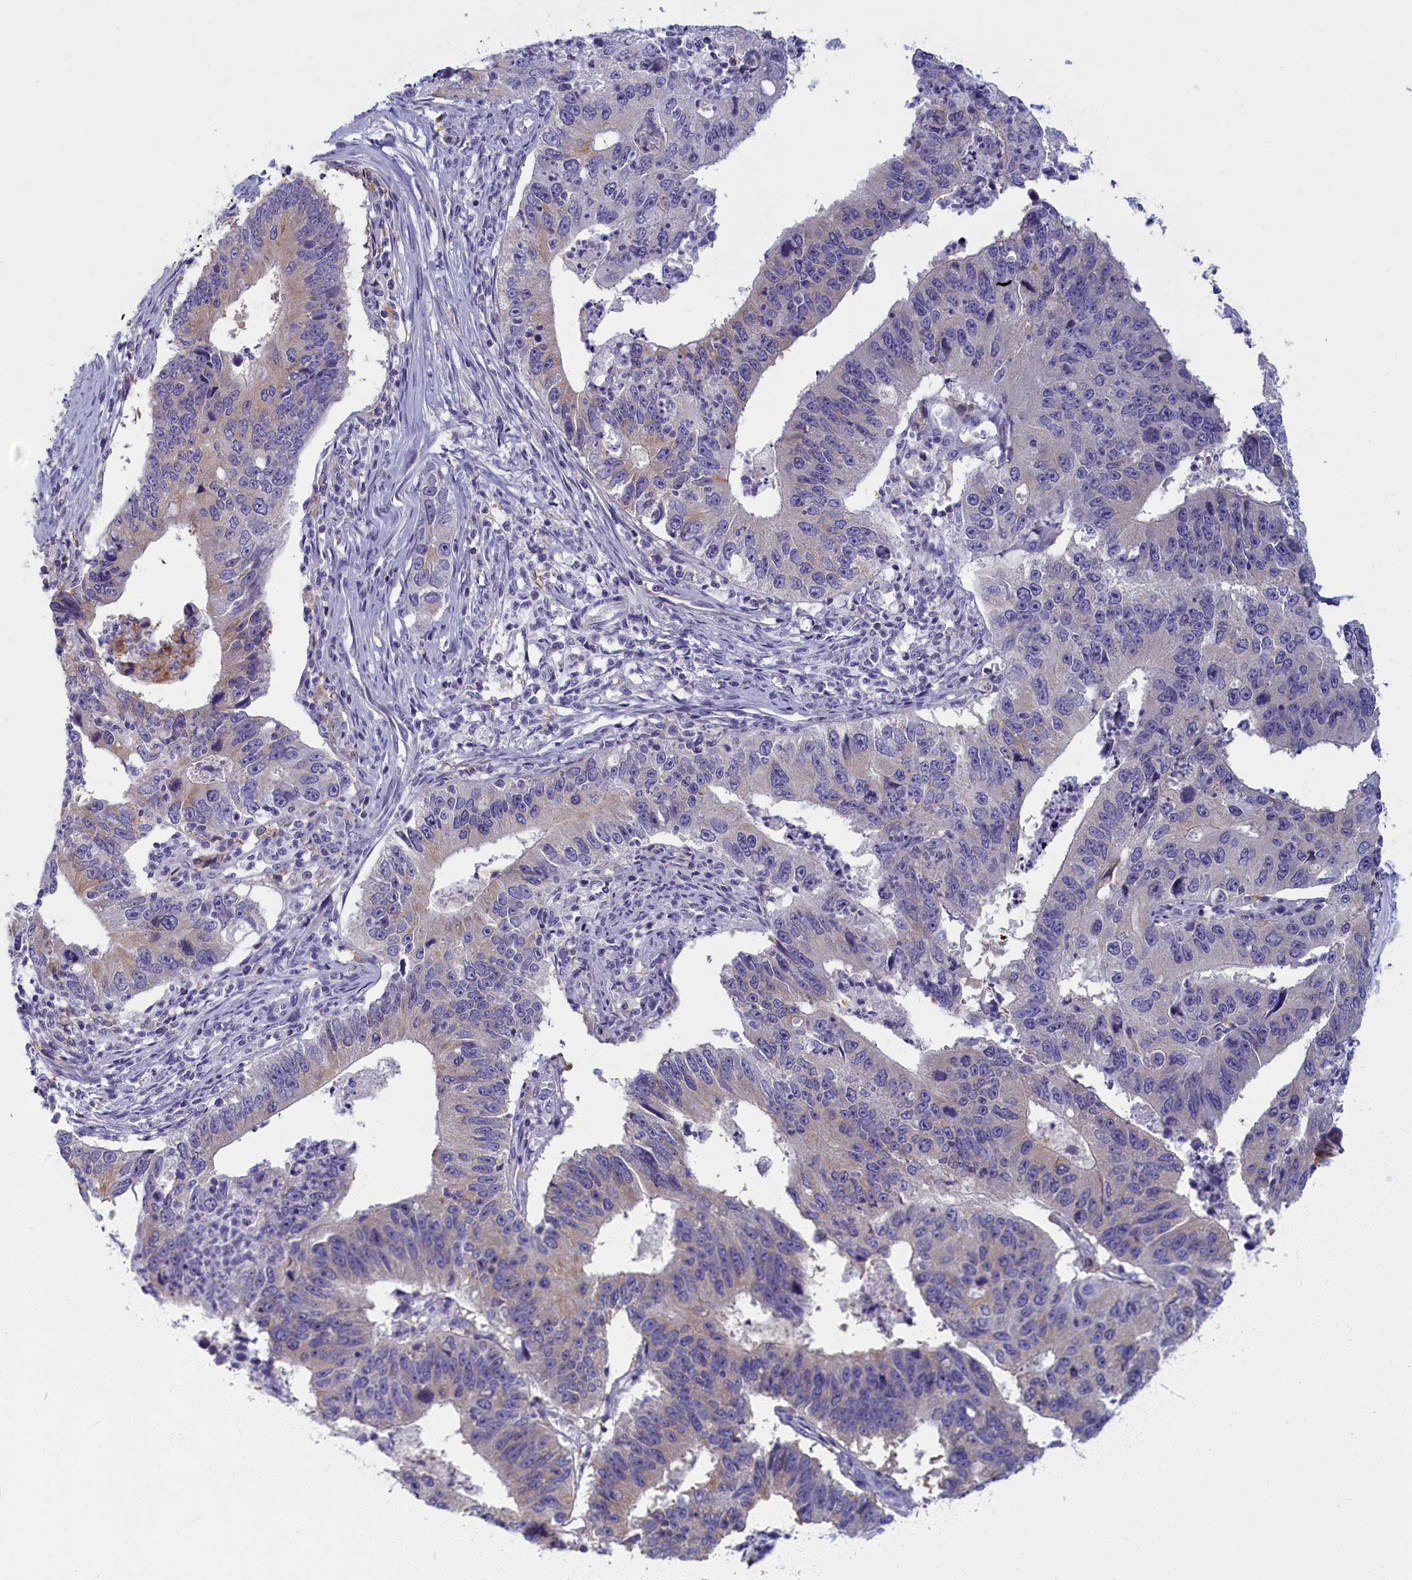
{"staining": {"intensity": "moderate", "quantity": "<25%", "location": "cytoplasmic/membranous"}, "tissue": "stomach cancer", "cell_type": "Tumor cells", "image_type": "cancer", "snomed": [{"axis": "morphology", "description": "Adenocarcinoma, NOS"}, {"axis": "topography", "description": "Stomach"}], "caption": "The immunohistochemical stain highlights moderate cytoplasmic/membranous positivity in tumor cells of stomach cancer tissue.", "gene": "NOL10", "patient": {"sex": "male", "age": 59}}